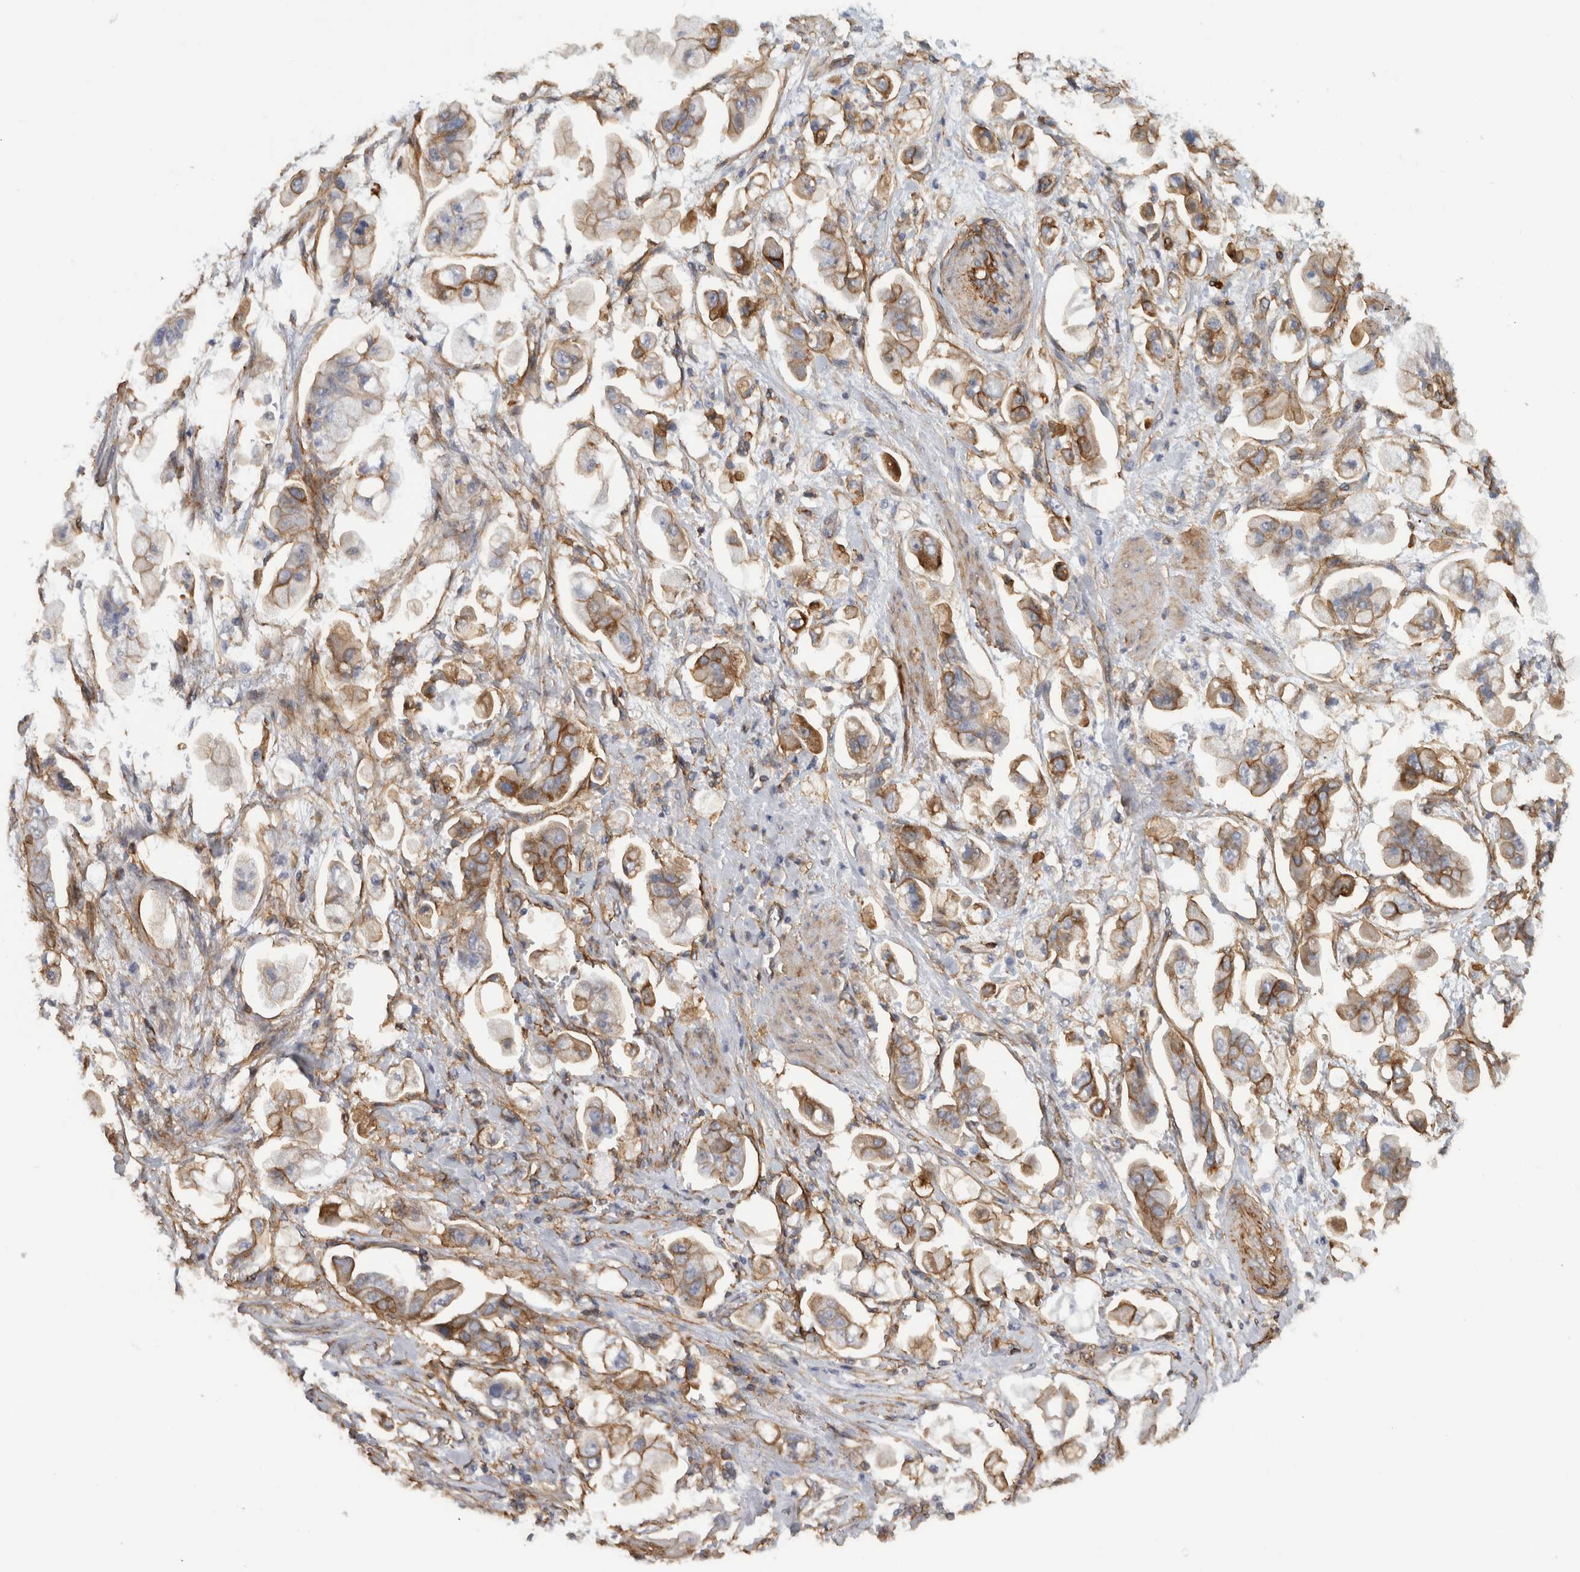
{"staining": {"intensity": "moderate", "quantity": "25%-75%", "location": "cytoplasmic/membranous"}, "tissue": "stomach cancer", "cell_type": "Tumor cells", "image_type": "cancer", "snomed": [{"axis": "morphology", "description": "Adenocarcinoma, NOS"}, {"axis": "topography", "description": "Stomach"}], "caption": "Human stomach adenocarcinoma stained for a protein (brown) reveals moderate cytoplasmic/membranous positive expression in about 25%-75% of tumor cells.", "gene": "AHNAK", "patient": {"sex": "male", "age": 62}}